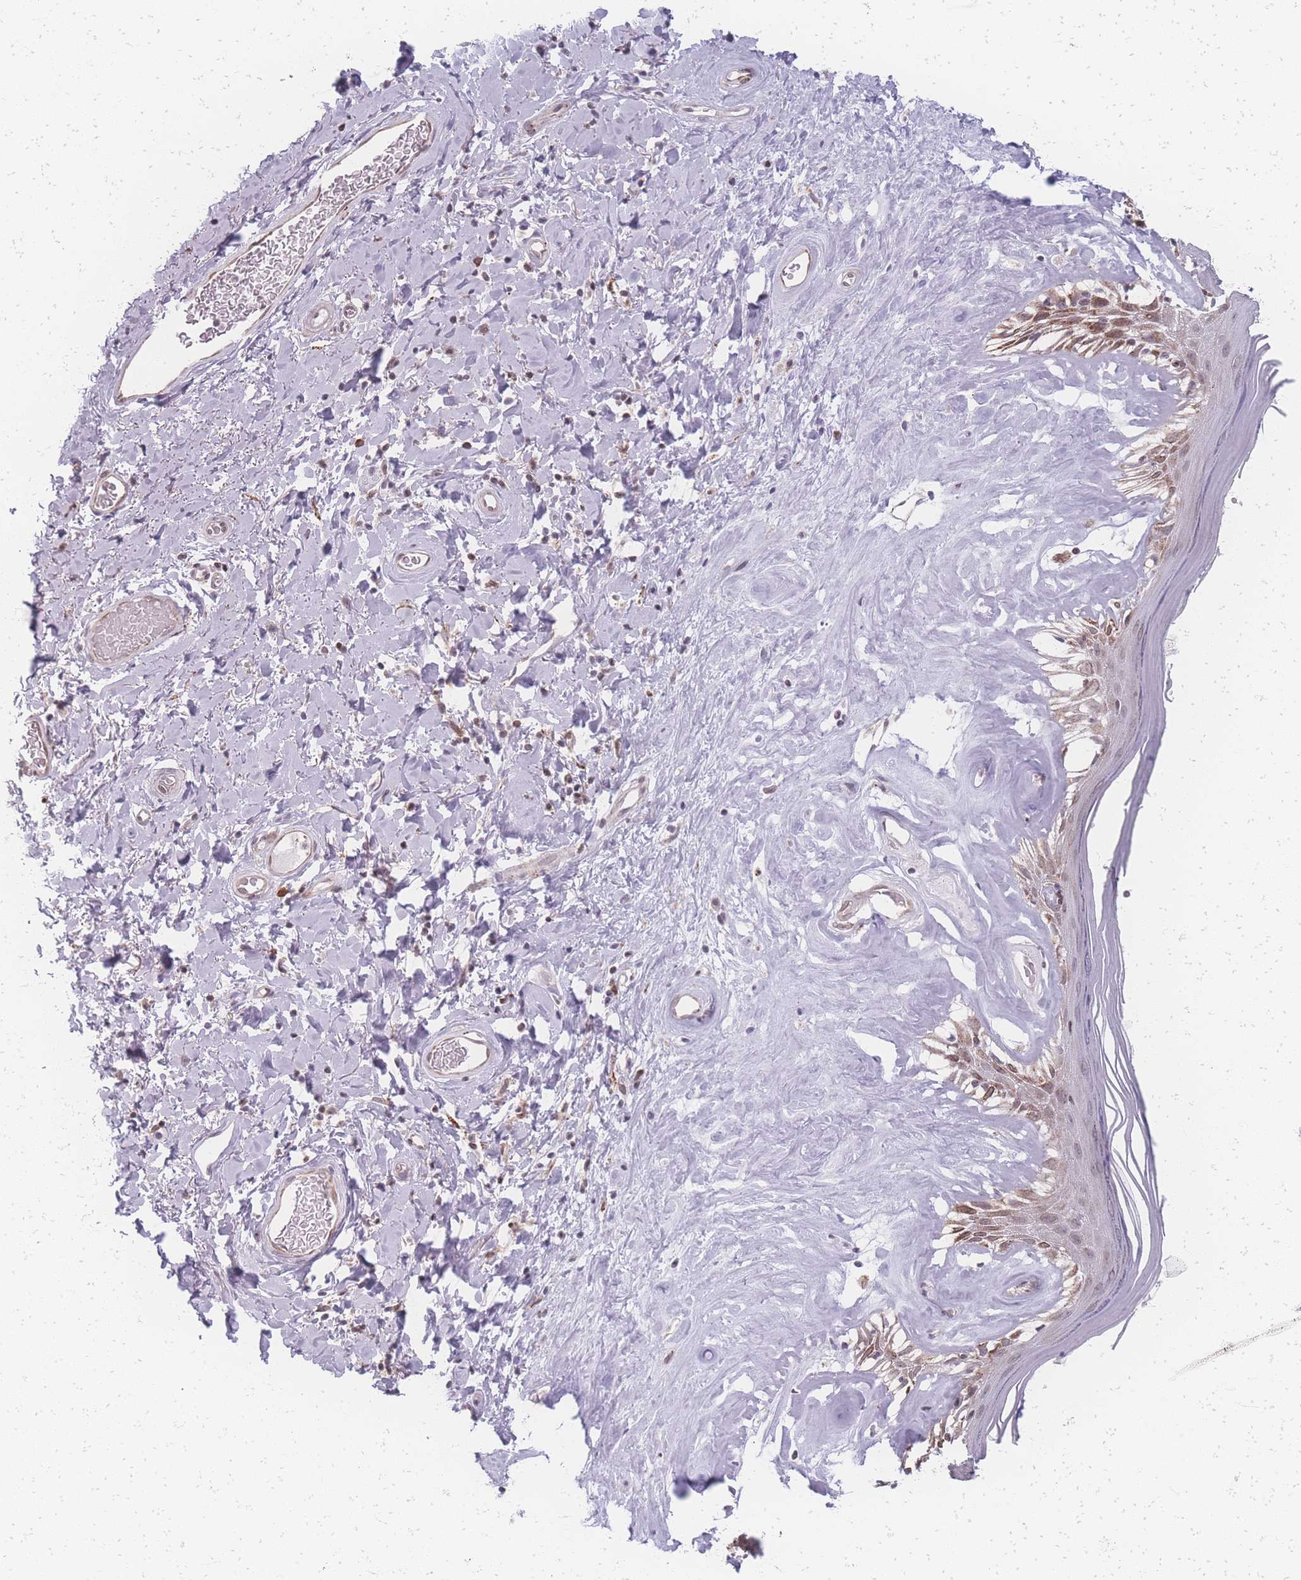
{"staining": {"intensity": "moderate", "quantity": "25%-75%", "location": "nuclear"}, "tissue": "skin", "cell_type": "Epidermal cells", "image_type": "normal", "snomed": [{"axis": "morphology", "description": "Normal tissue, NOS"}, {"axis": "morphology", "description": "Inflammation, NOS"}, {"axis": "topography", "description": "Vulva"}], "caption": "Immunohistochemistry (IHC) staining of normal skin, which reveals medium levels of moderate nuclear expression in about 25%-75% of epidermal cells indicating moderate nuclear protein positivity. The staining was performed using DAB (brown) for protein detection and nuclei were counterstained in hematoxylin (blue).", "gene": "ZC3H13", "patient": {"sex": "female", "age": 86}}